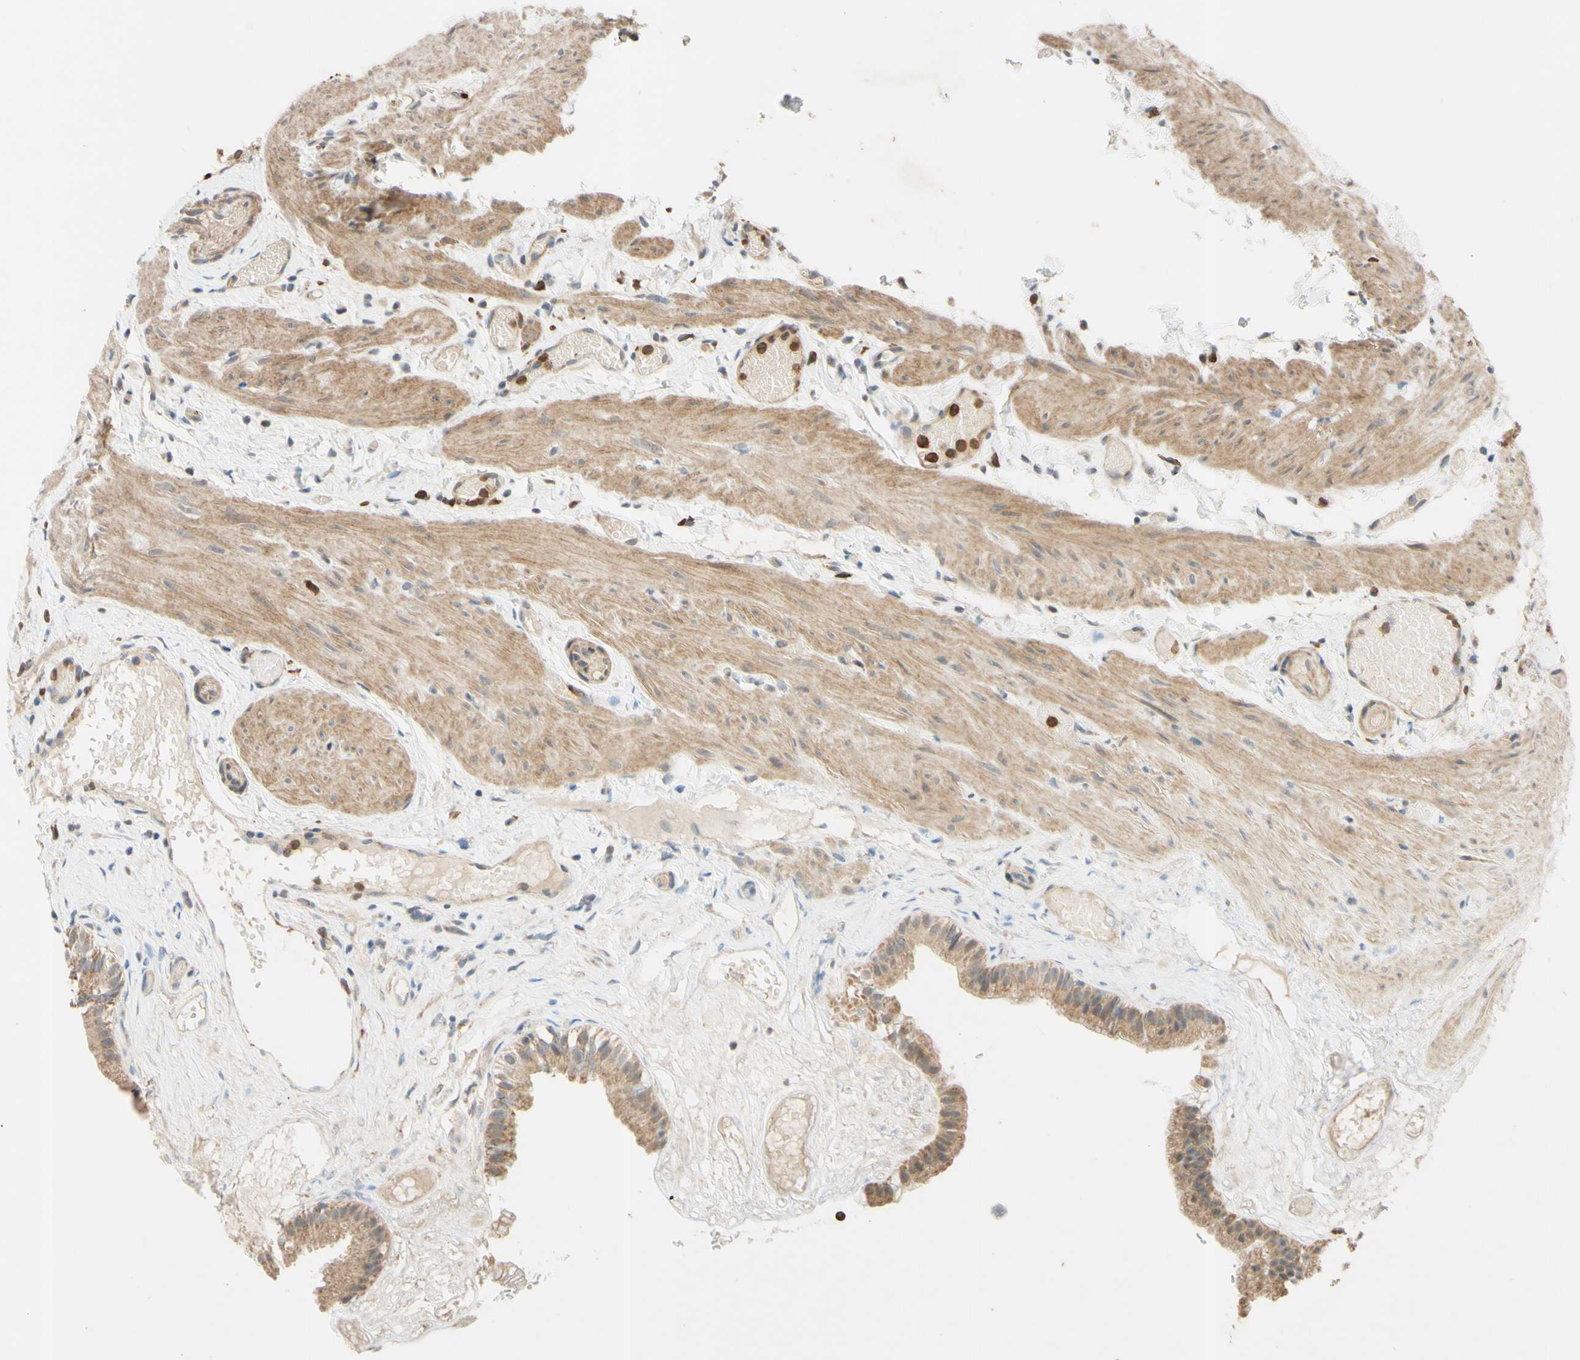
{"staining": {"intensity": "moderate", "quantity": ">75%", "location": "cytoplasmic/membranous"}, "tissue": "gallbladder", "cell_type": "Glandular cells", "image_type": "normal", "snomed": [{"axis": "morphology", "description": "Normal tissue, NOS"}, {"axis": "topography", "description": "Gallbladder"}], "caption": "About >75% of glandular cells in normal gallbladder demonstrate moderate cytoplasmic/membranous protein expression as visualized by brown immunohistochemical staining.", "gene": "GATA1", "patient": {"sex": "female", "age": 26}}